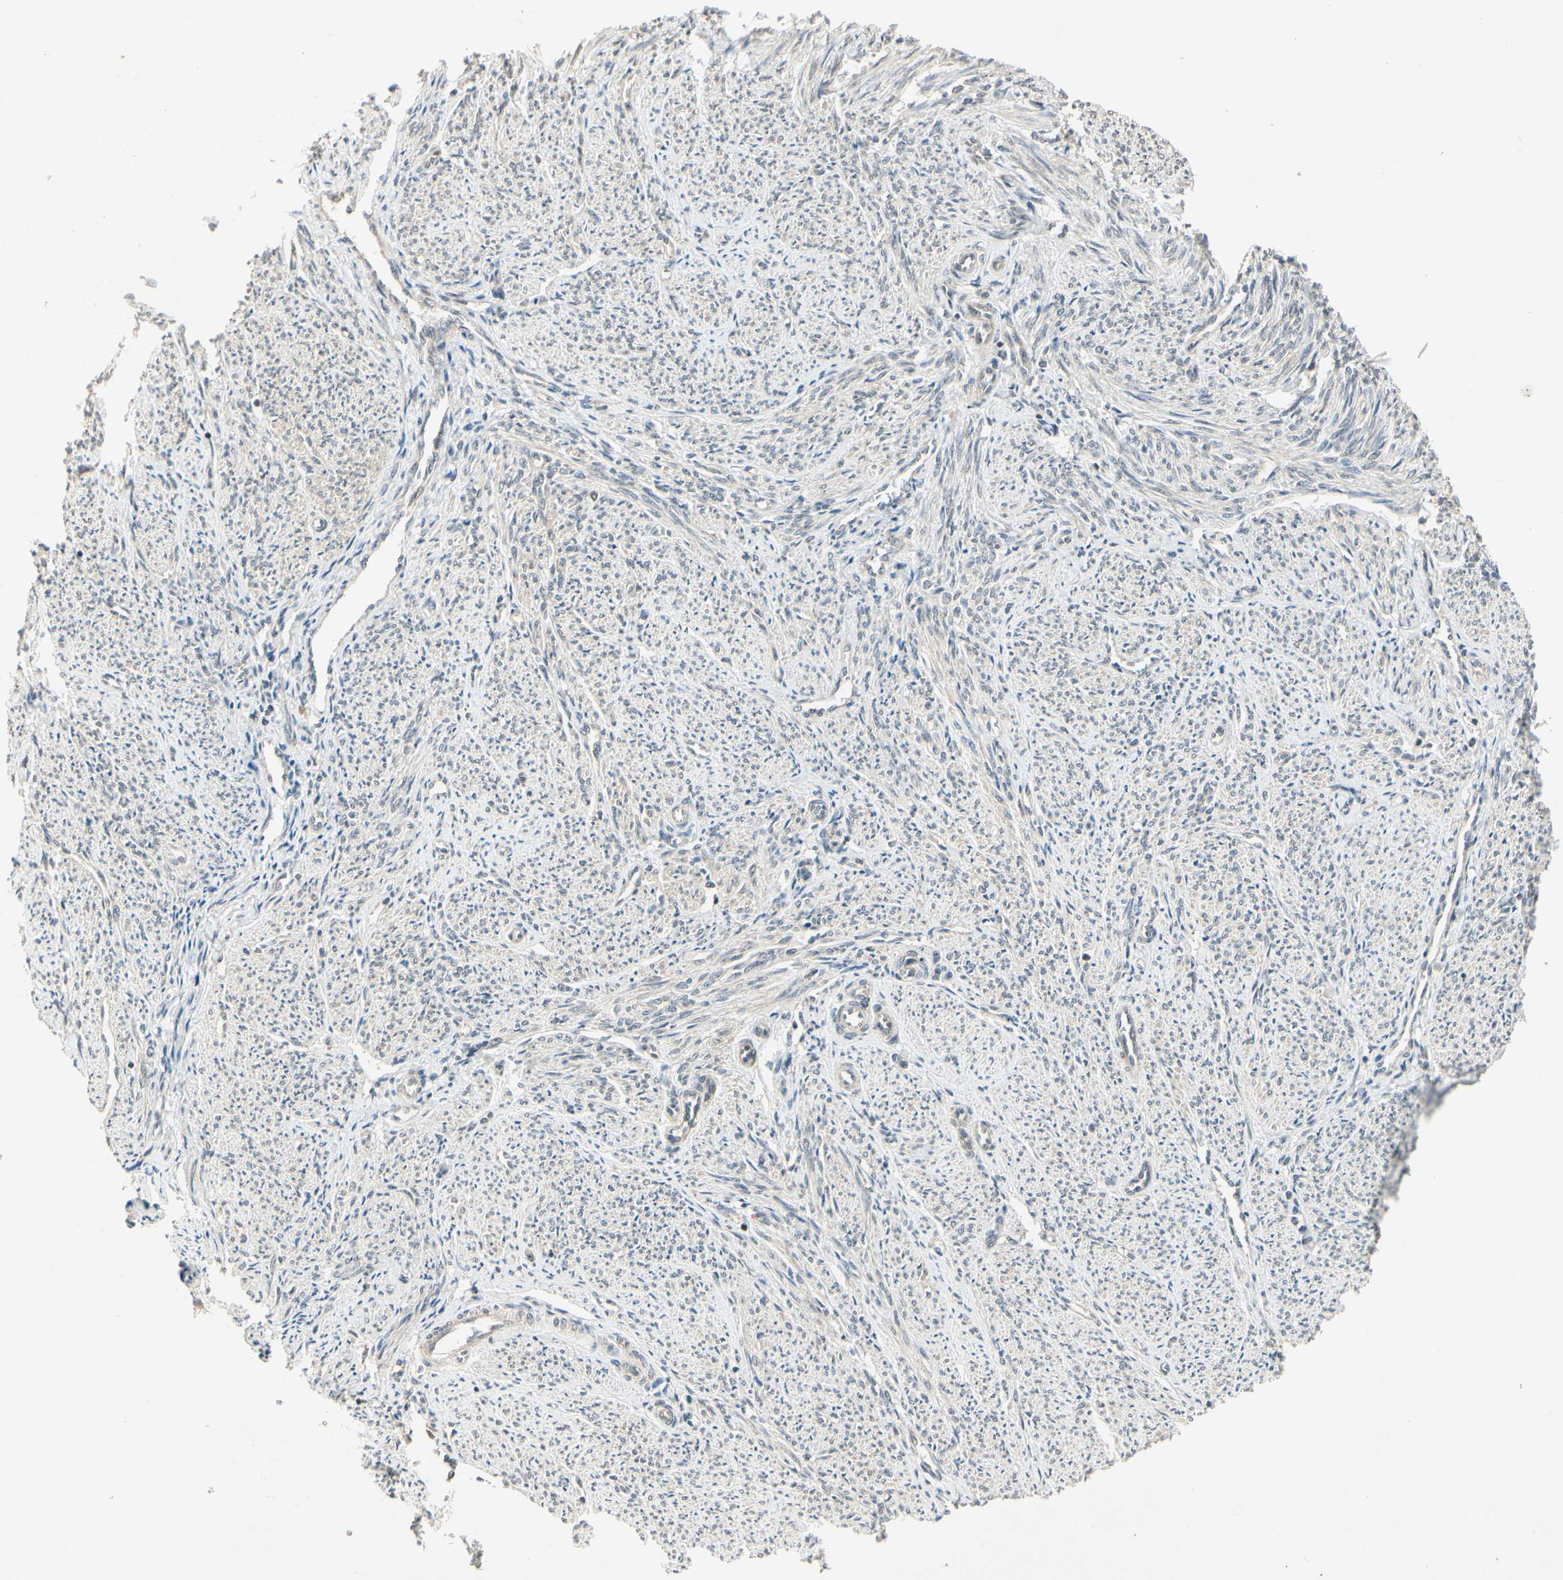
{"staining": {"intensity": "weak", "quantity": "<25%", "location": "cytoplasmic/membranous"}, "tissue": "smooth muscle", "cell_type": "Smooth muscle cells", "image_type": "normal", "snomed": [{"axis": "morphology", "description": "Normal tissue, NOS"}, {"axis": "topography", "description": "Smooth muscle"}], "caption": "DAB immunohistochemical staining of normal smooth muscle reveals no significant positivity in smooth muscle cells.", "gene": "ZSCAN12", "patient": {"sex": "female", "age": 65}}